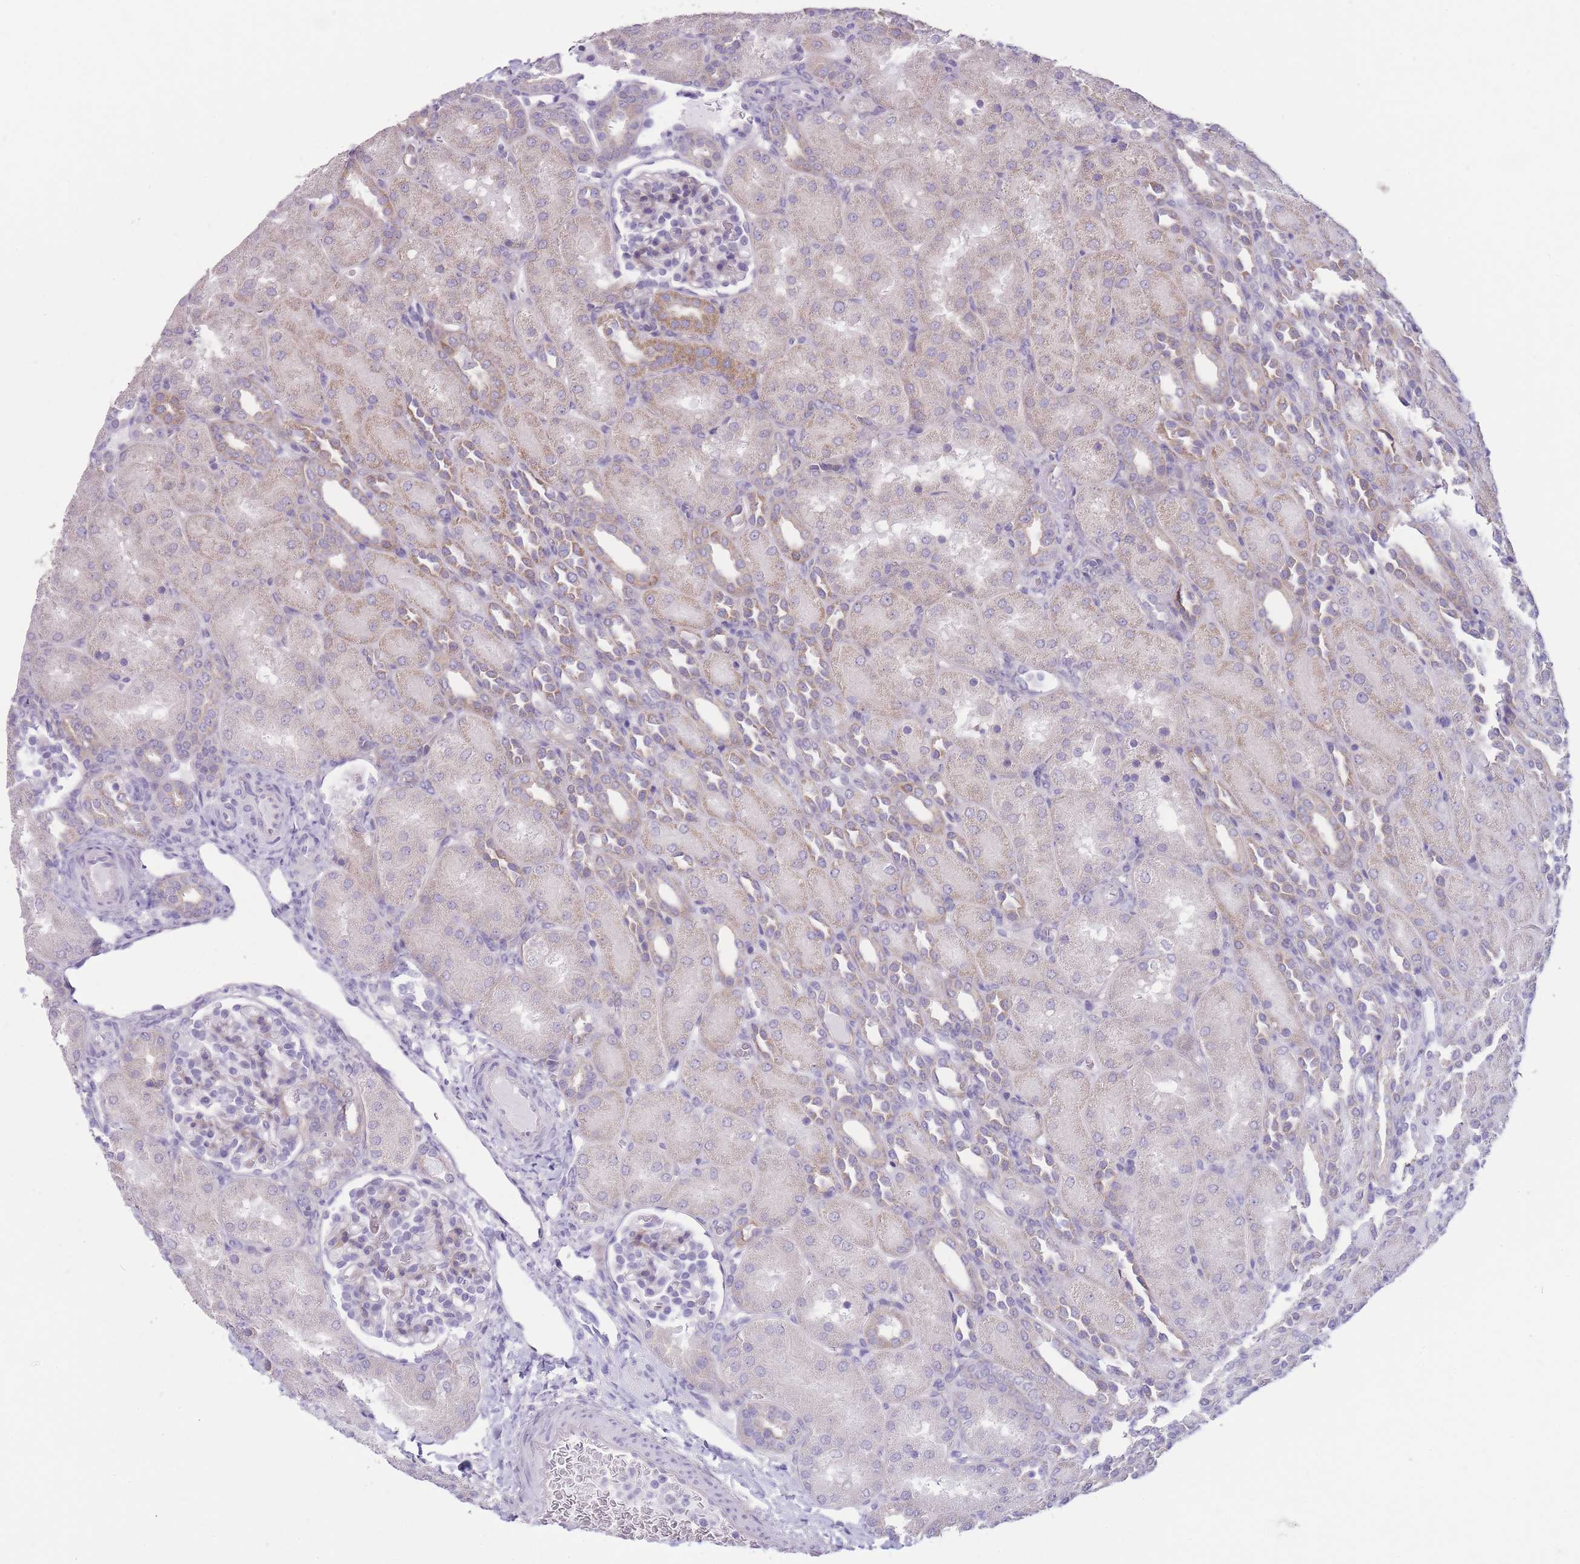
{"staining": {"intensity": "negative", "quantity": "none", "location": "none"}, "tissue": "kidney", "cell_type": "Cells in glomeruli", "image_type": "normal", "snomed": [{"axis": "morphology", "description": "Normal tissue, NOS"}, {"axis": "topography", "description": "Kidney"}], "caption": "High power microscopy image of an immunohistochemistry (IHC) image of unremarkable kidney, revealing no significant staining in cells in glomeruli. (DAB (3,3'-diaminobenzidine) IHC with hematoxylin counter stain).", "gene": "DCANP1", "patient": {"sex": "male", "age": 1}}